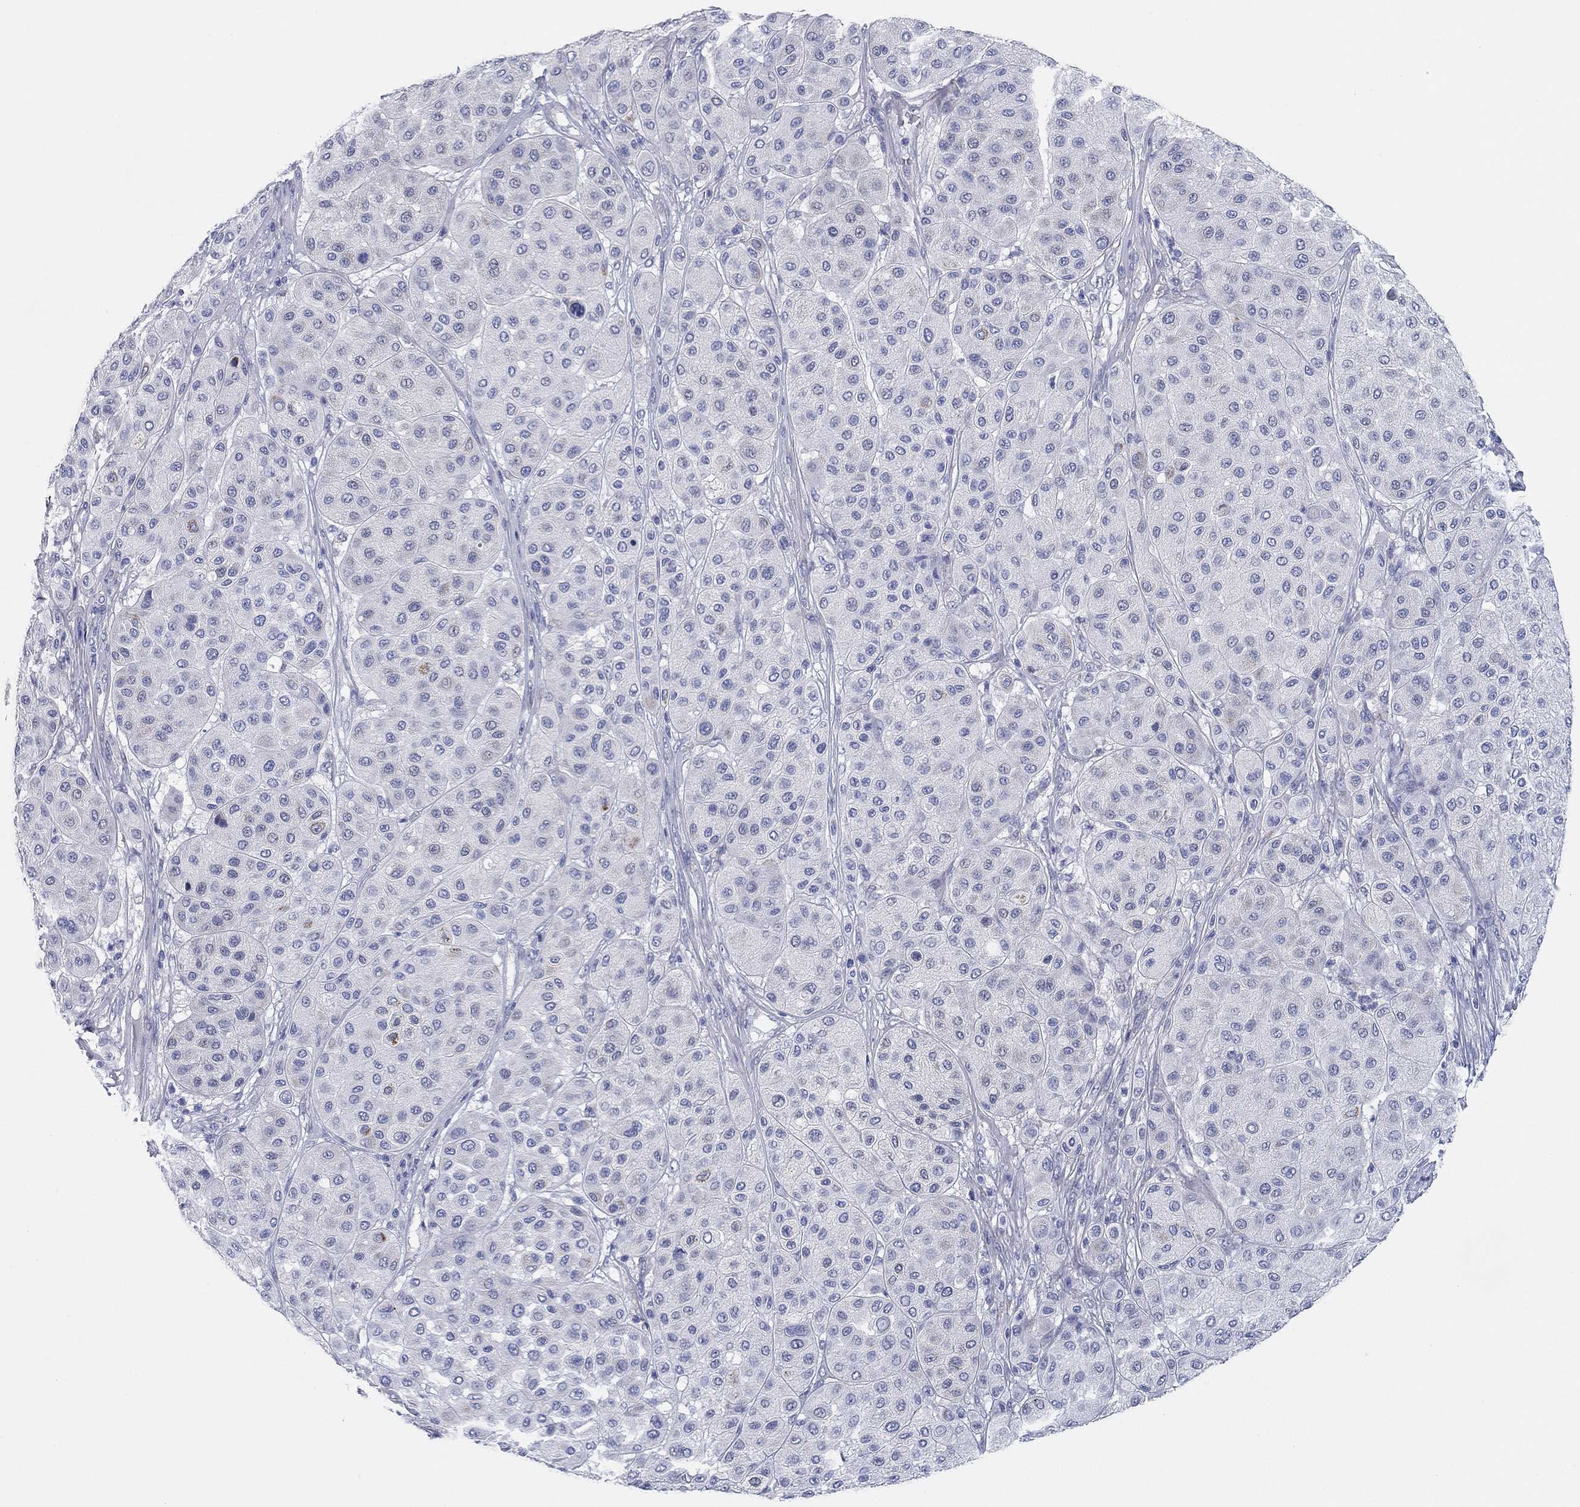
{"staining": {"intensity": "negative", "quantity": "none", "location": "none"}, "tissue": "melanoma", "cell_type": "Tumor cells", "image_type": "cancer", "snomed": [{"axis": "morphology", "description": "Malignant melanoma, Metastatic site"}, {"axis": "topography", "description": "Smooth muscle"}], "caption": "The micrograph displays no significant expression in tumor cells of melanoma.", "gene": "CHI3L2", "patient": {"sex": "male", "age": 41}}